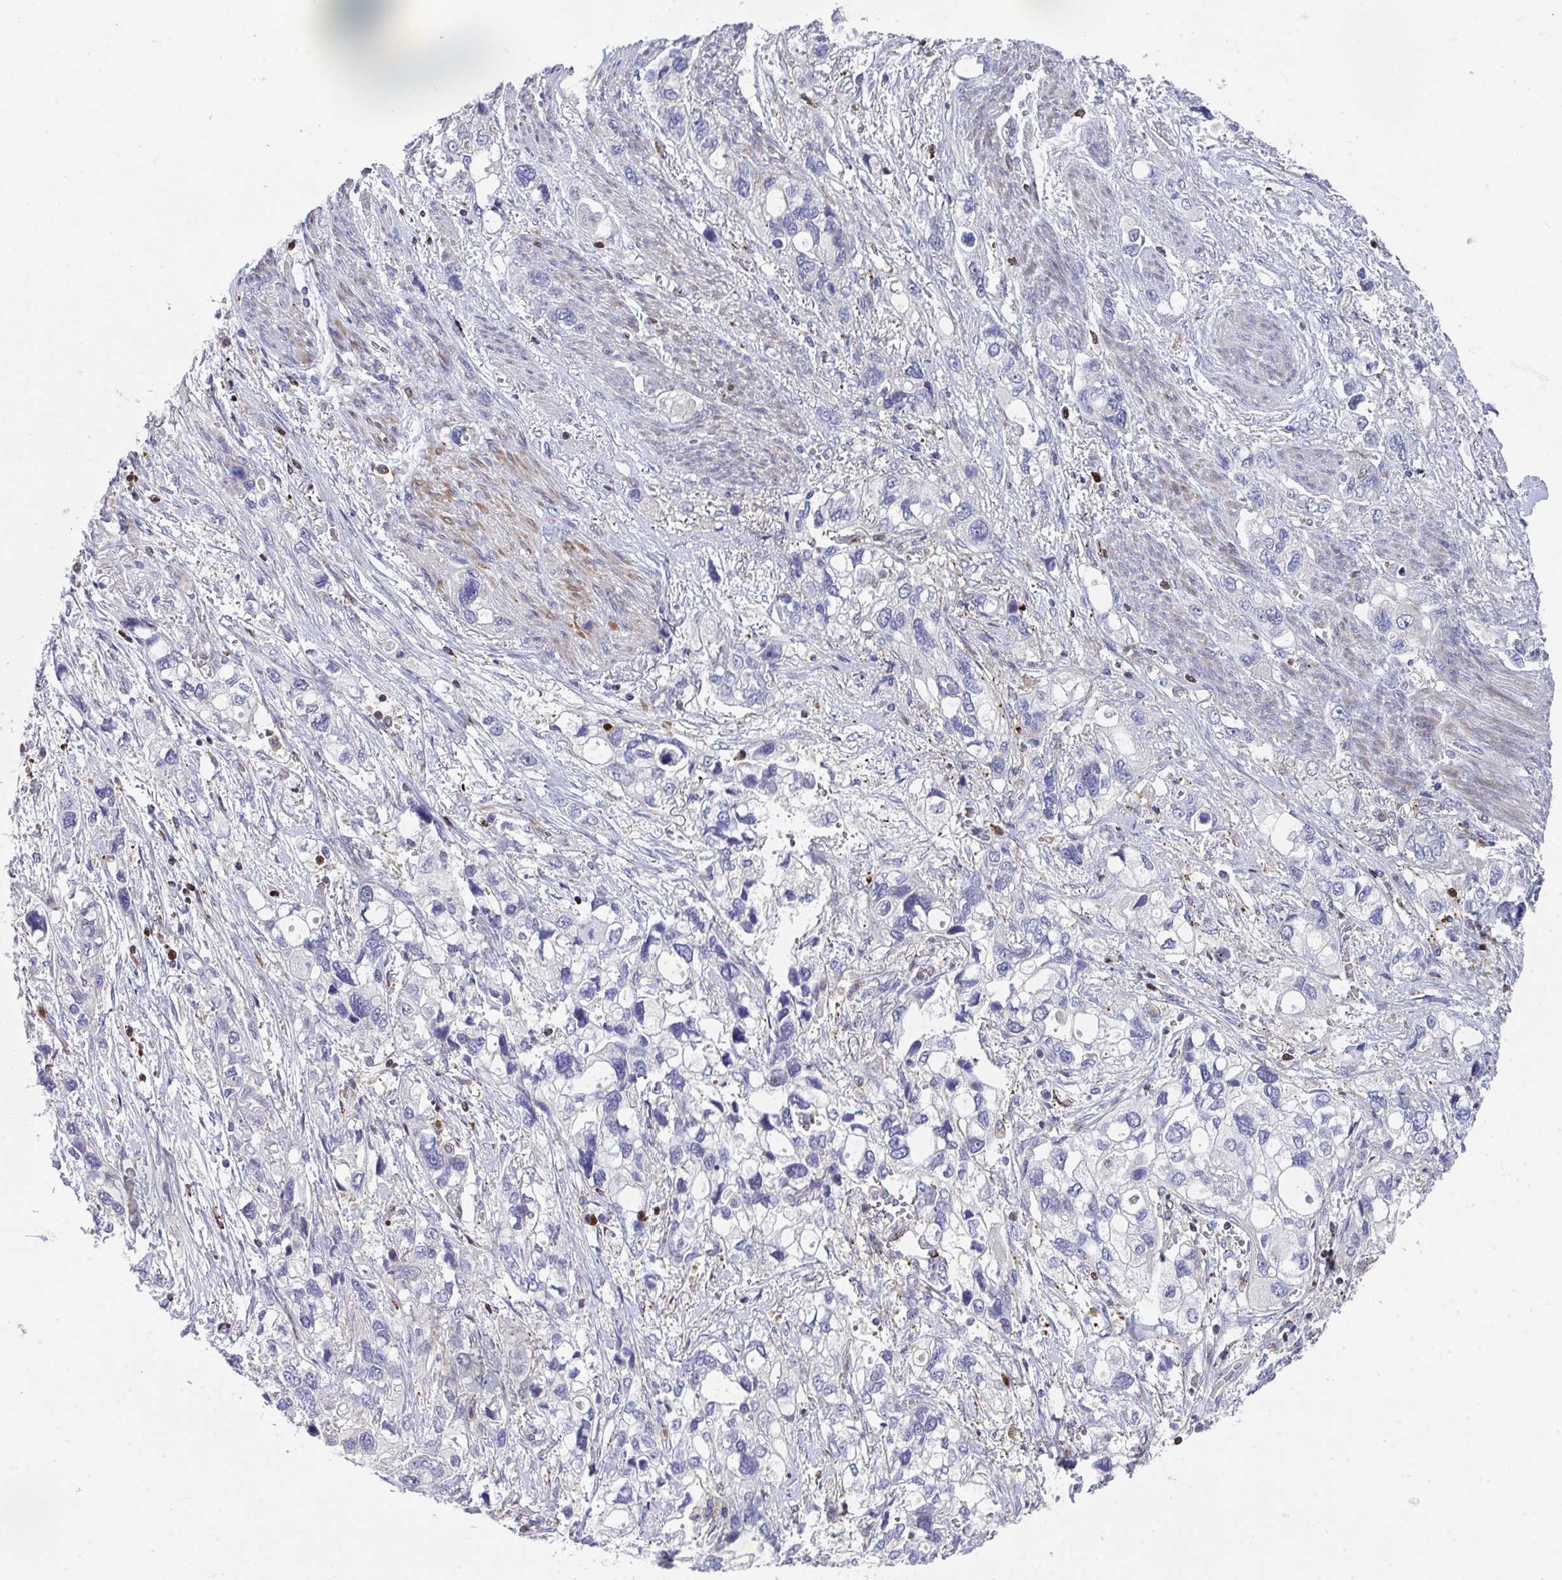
{"staining": {"intensity": "negative", "quantity": "none", "location": "none"}, "tissue": "stomach cancer", "cell_type": "Tumor cells", "image_type": "cancer", "snomed": [{"axis": "morphology", "description": "Adenocarcinoma, NOS"}, {"axis": "topography", "description": "Stomach, upper"}], "caption": "Human stomach cancer (adenocarcinoma) stained for a protein using IHC reveals no staining in tumor cells.", "gene": "AOC2", "patient": {"sex": "female", "age": 81}}